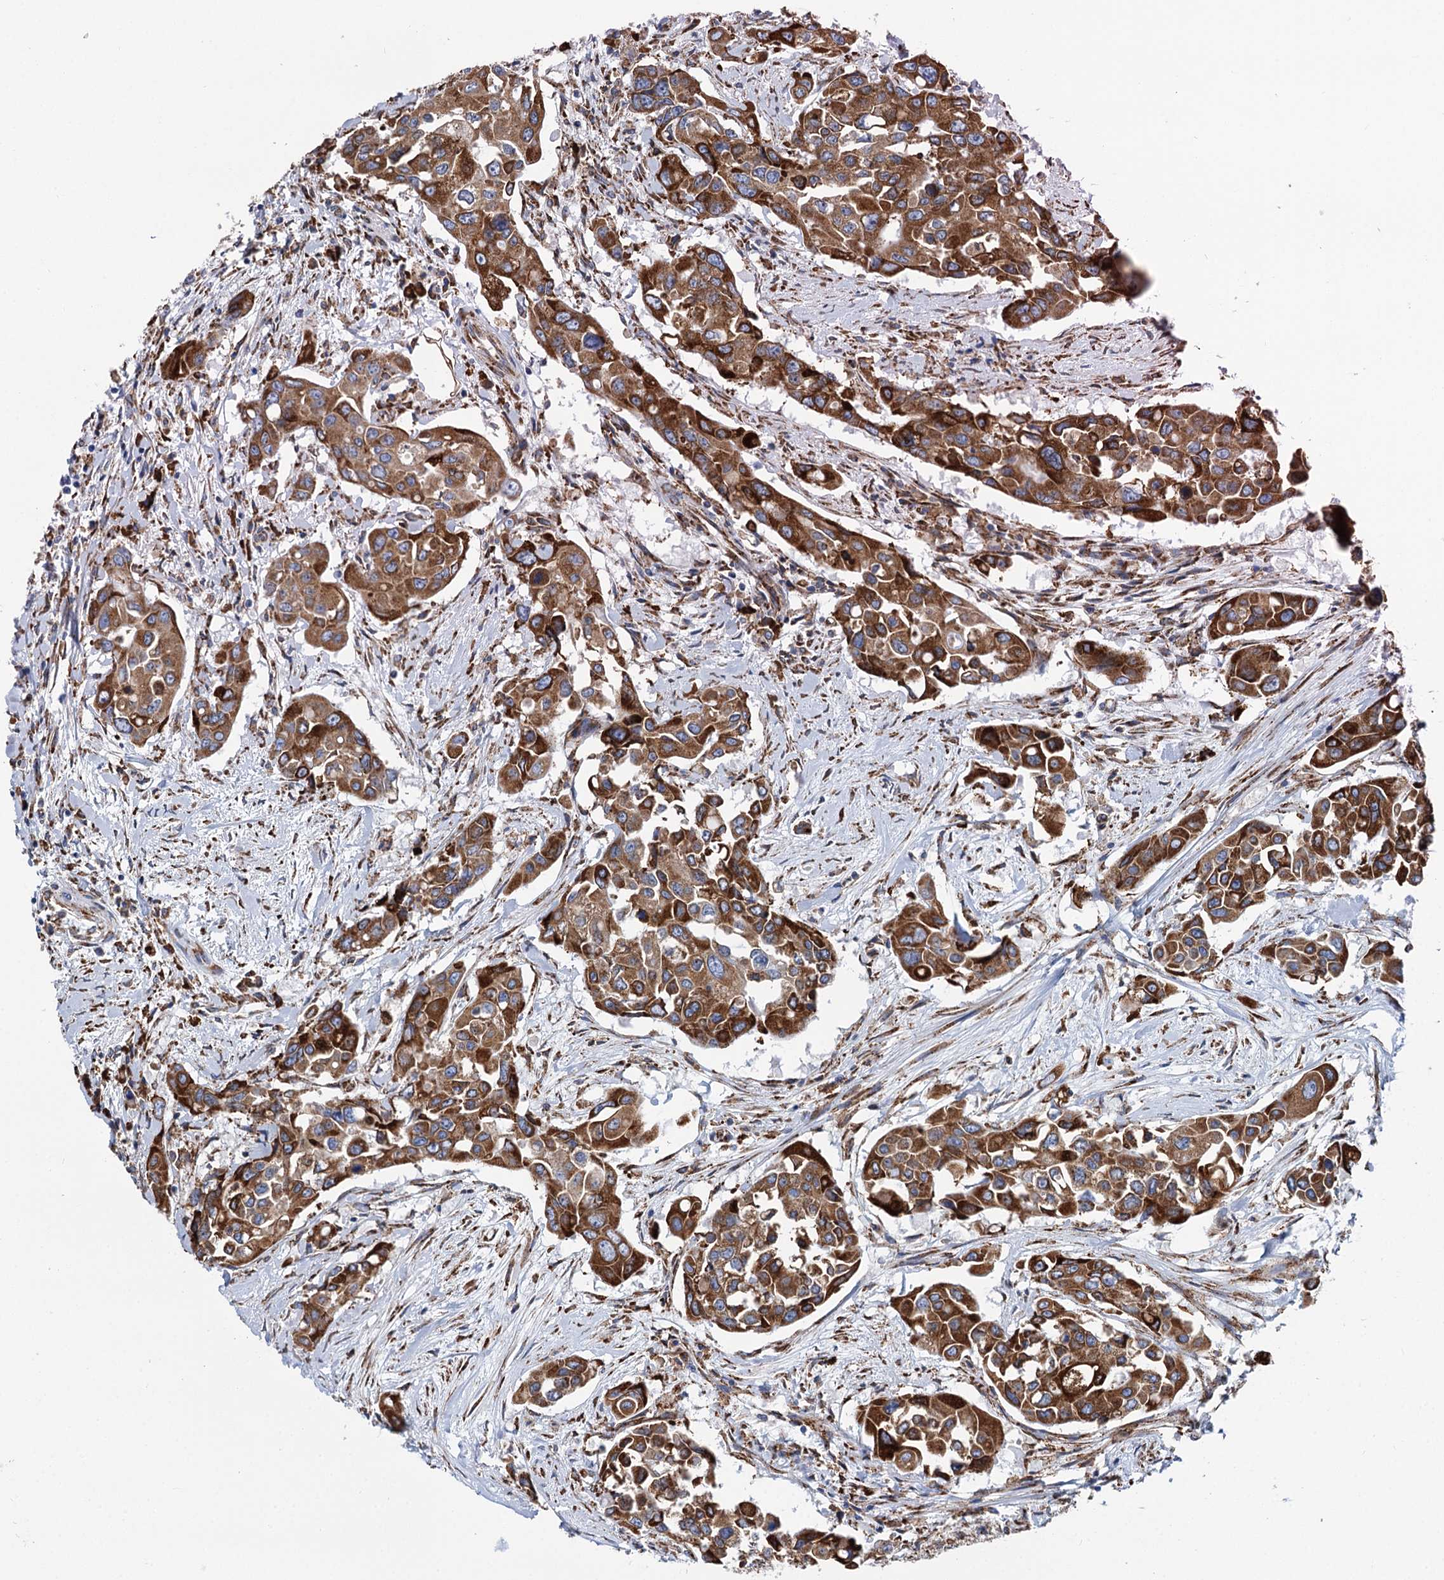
{"staining": {"intensity": "strong", "quantity": "25%-75%", "location": "cytoplasmic/membranous"}, "tissue": "colorectal cancer", "cell_type": "Tumor cells", "image_type": "cancer", "snomed": [{"axis": "morphology", "description": "Adenocarcinoma, NOS"}, {"axis": "topography", "description": "Colon"}], "caption": "Protein staining of adenocarcinoma (colorectal) tissue reveals strong cytoplasmic/membranous positivity in about 25%-75% of tumor cells.", "gene": "SHE", "patient": {"sex": "male", "age": 77}}